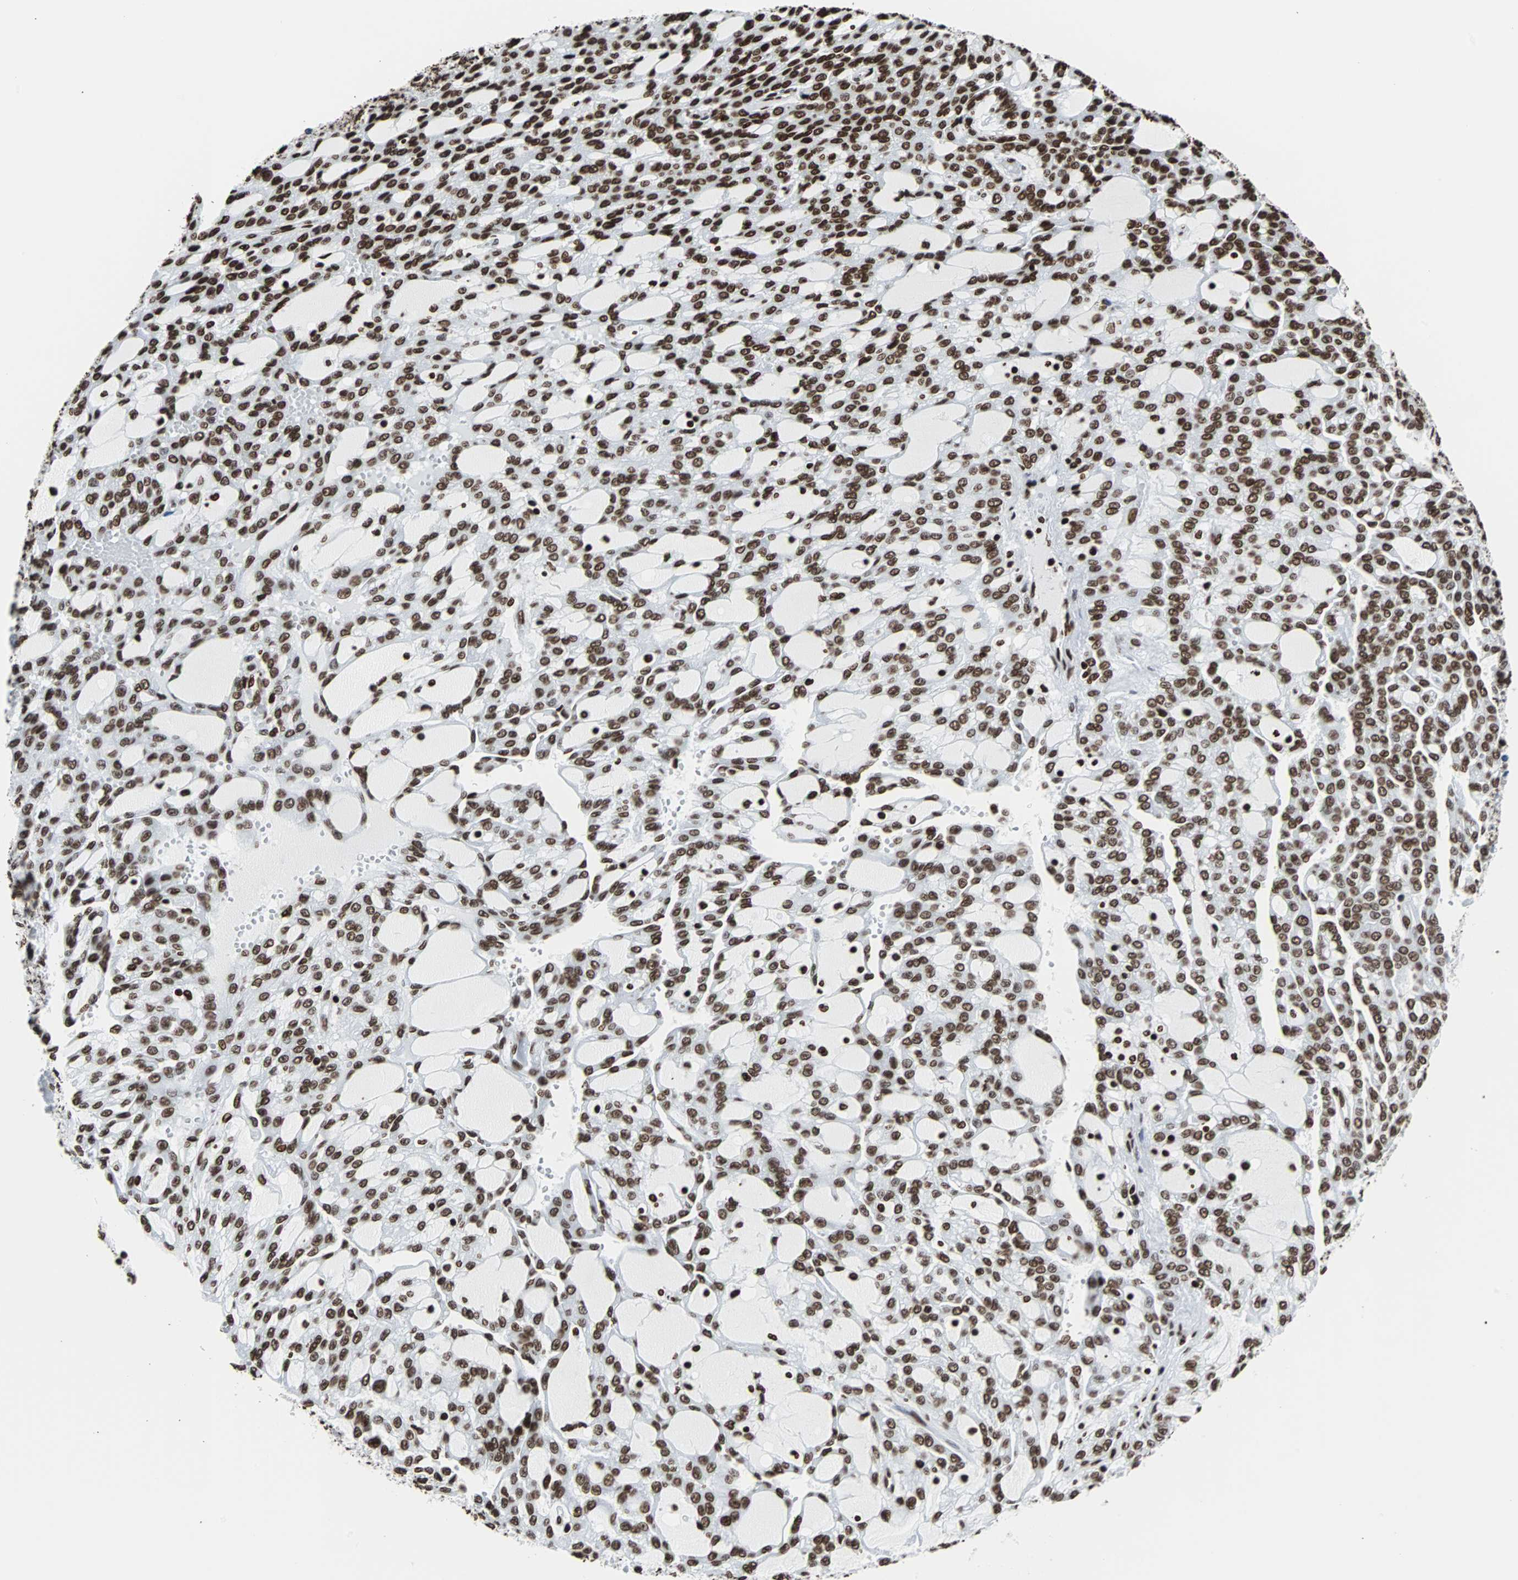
{"staining": {"intensity": "strong", "quantity": ">75%", "location": "nuclear"}, "tissue": "renal cancer", "cell_type": "Tumor cells", "image_type": "cancer", "snomed": [{"axis": "morphology", "description": "Adenocarcinoma, NOS"}, {"axis": "topography", "description": "Kidney"}], "caption": "Adenocarcinoma (renal) stained for a protein demonstrates strong nuclear positivity in tumor cells.", "gene": "H2BC18", "patient": {"sex": "male", "age": 63}}